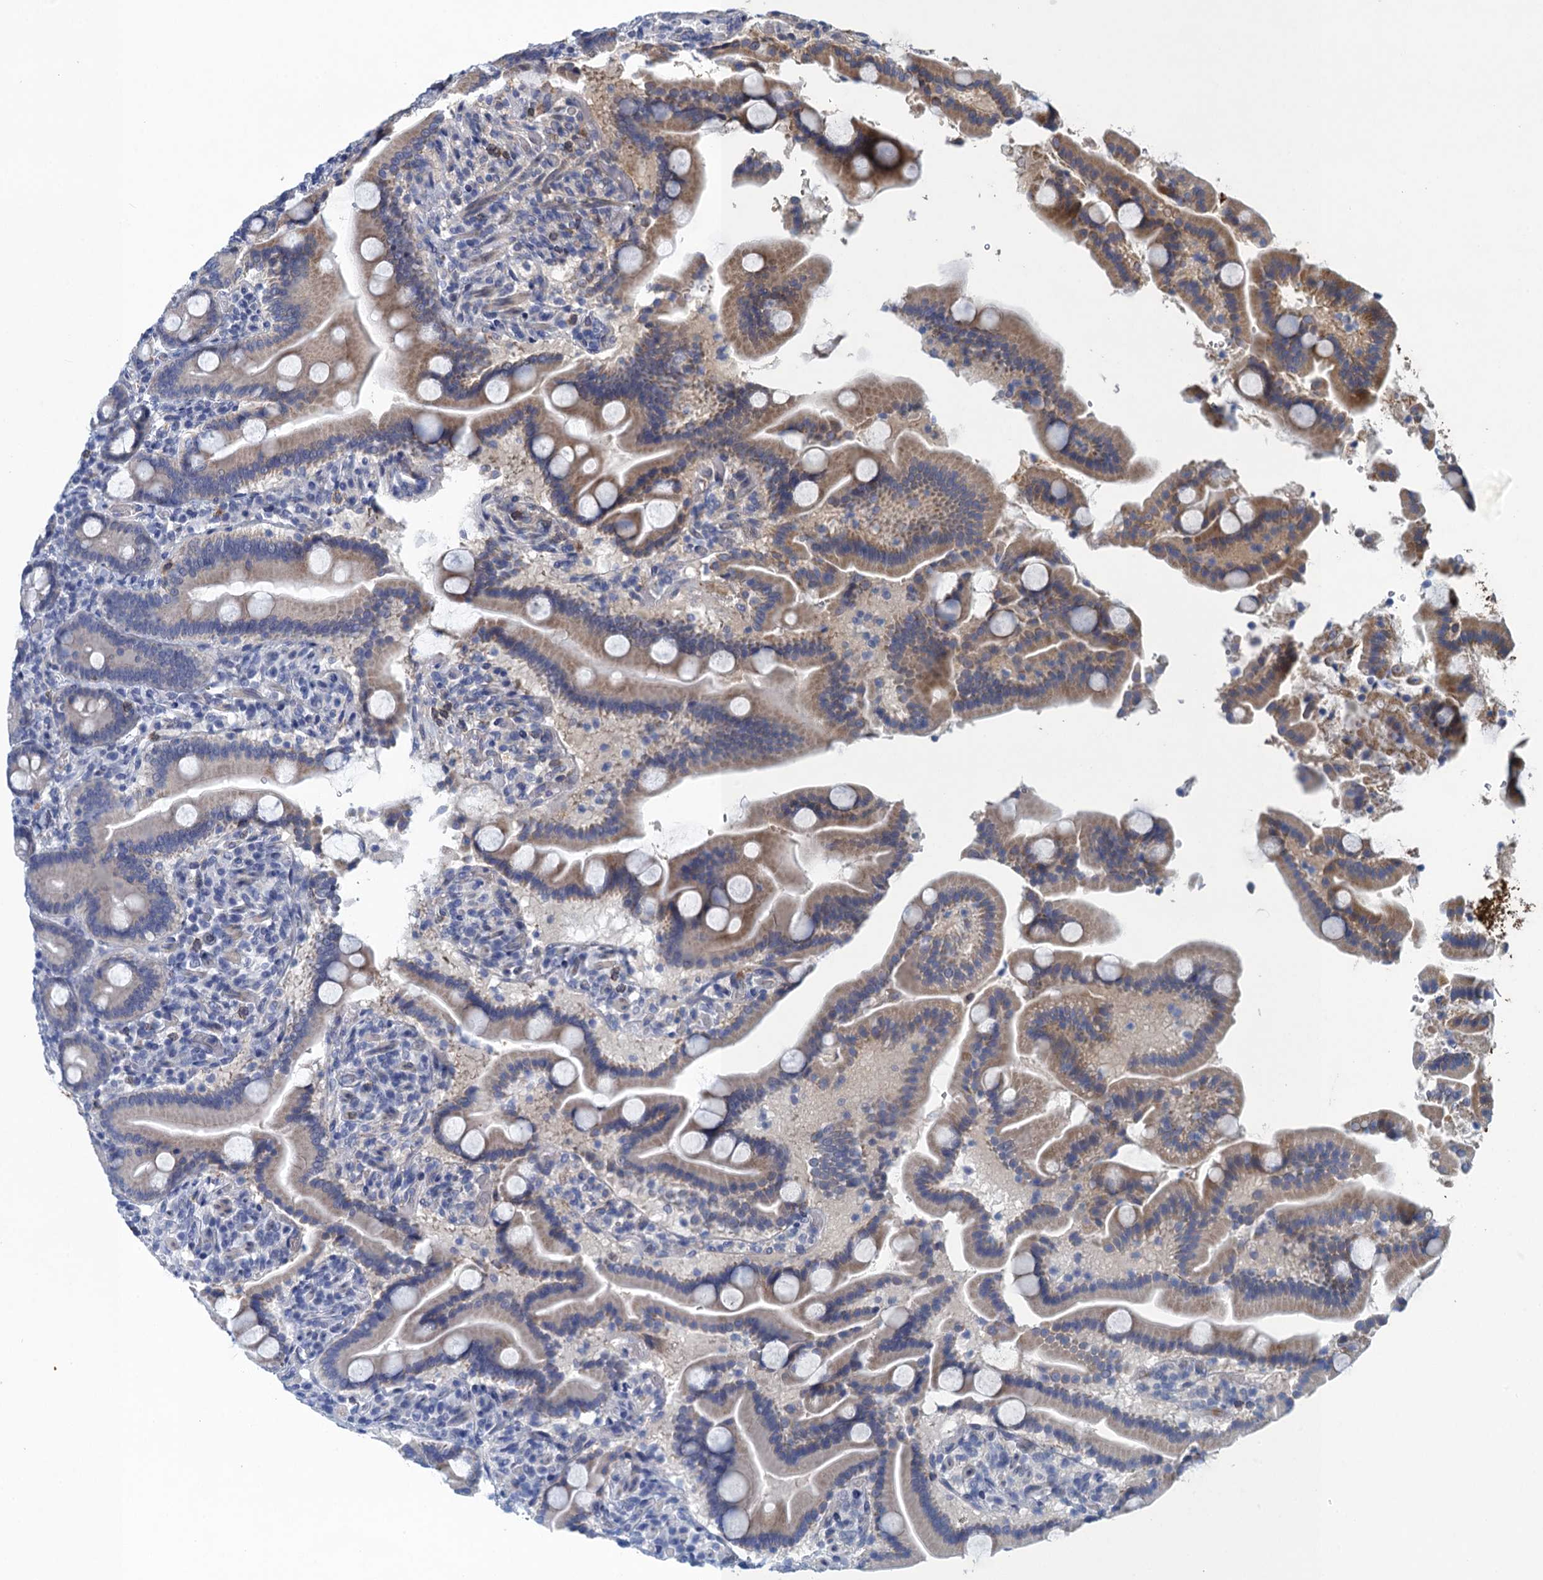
{"staining": {"intensity": "moderate", "quantity": "25%-75%", "location": "cytoplasmic/membranous"}, "tissue": "duodenum", "cell_type": "Glandular cells", "image_type": "normal", "snomed": [{"axis": "morphology", "description": "Normal tissue, NOS"}, {"axis": "topography", "description": "Duodenum"}], "caption": "Benign duodenum was stained to show a protein in brown. There is medium levels of moderate cytoplasmic/membranous staining in about 25%-75% of glandular cells.", "gene": "SCEL", "patient": {"sex": "male", "age": 55}}